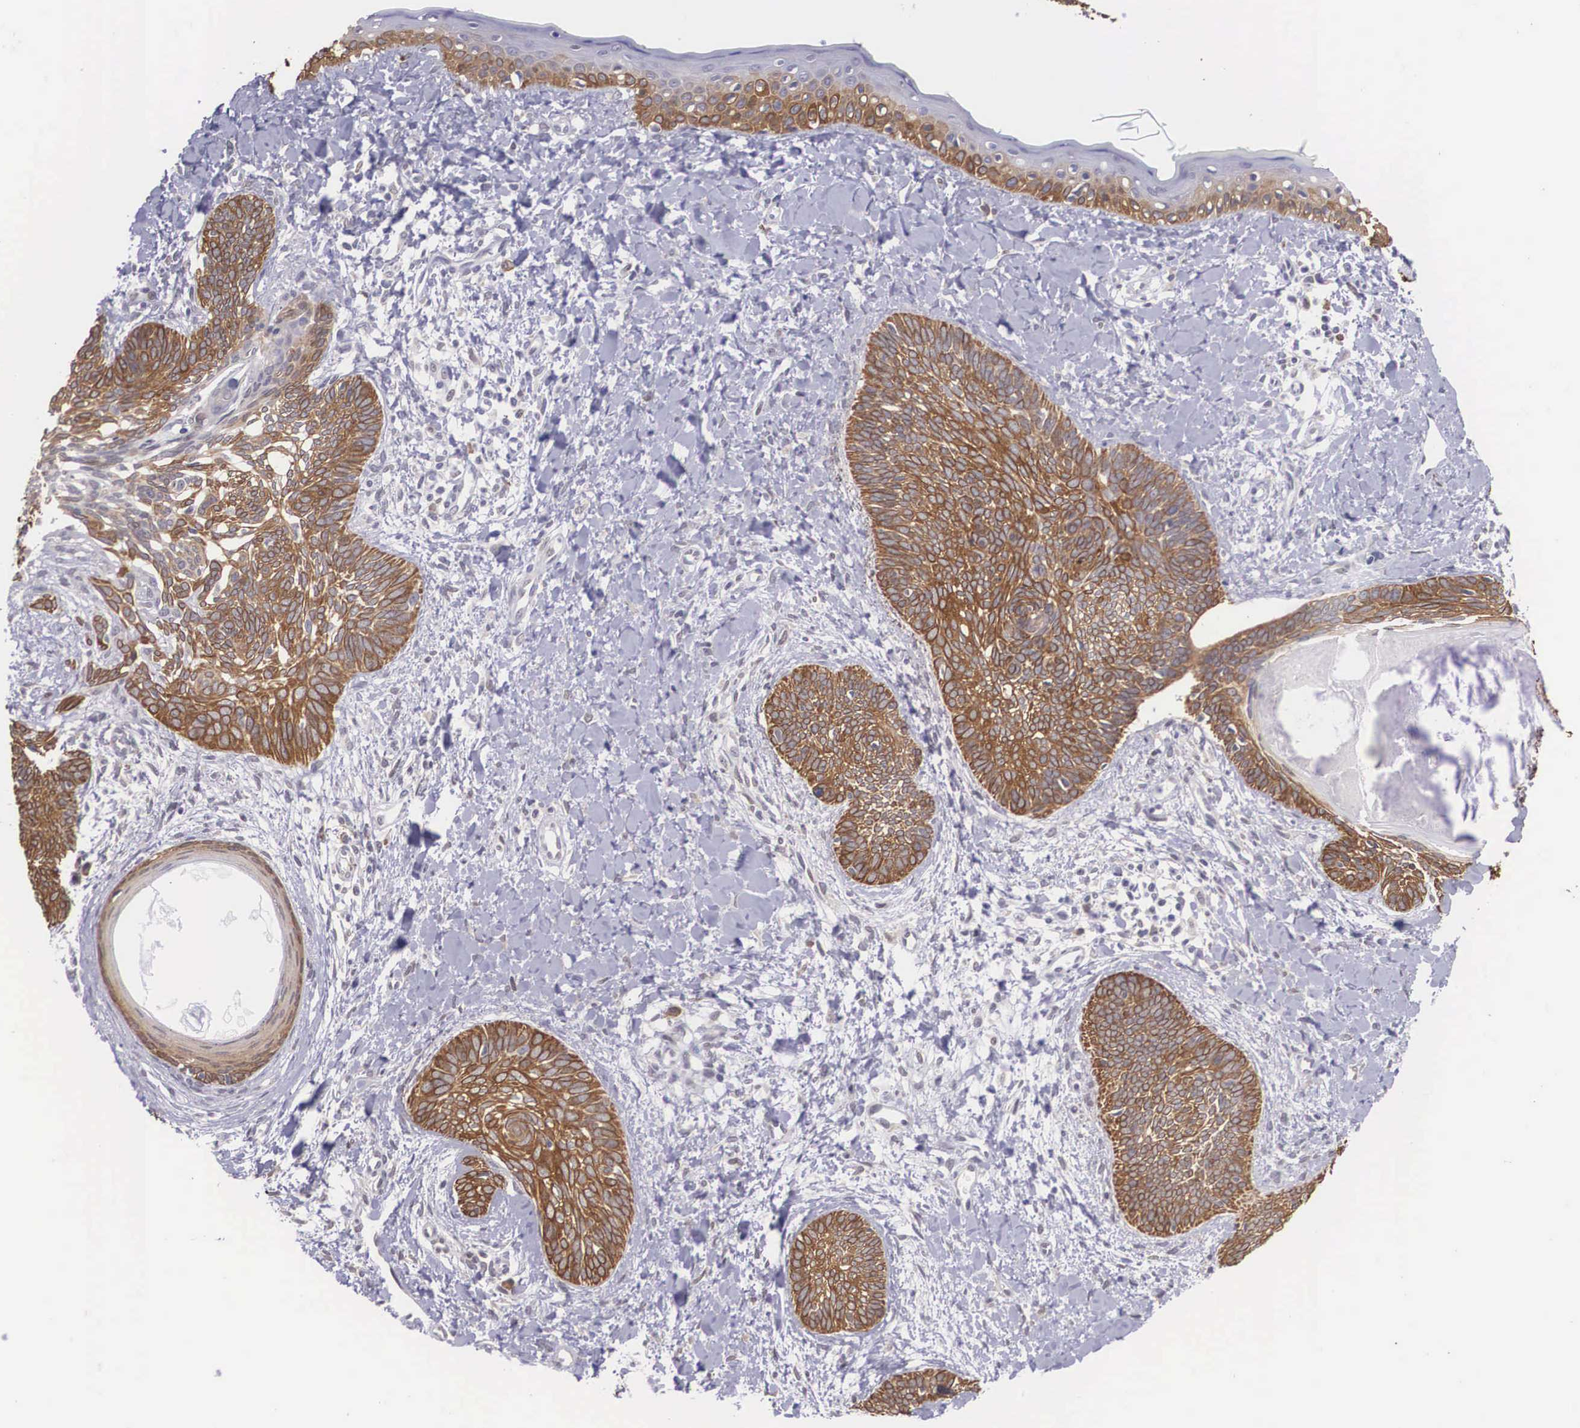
{"staining": {"intensity": "strong", "quantity": ">75%", "location": "cytoplasmic/membranous"}, "tissue": "skin cancer", "cell_type": "Tumor cells", "image_type": "cancer", "snomed": [{"axis": "morphology", "description": "Basal cell carcinoma"}, {"axis": "topography", "description": "Skin"}], "caption": "Strong cytoplasmic/membranous expression is present in about >75% of tumor cells in skin cancer (basal cell carcinoma). Using DAB (3,3'-diaminobenzidine) (brown) and hematoxylin (blue) stains, captured at high magnification using brightfield microscopy.", "gene": "SLC25A21", "patient": {"sex": "female", "age": 81}}